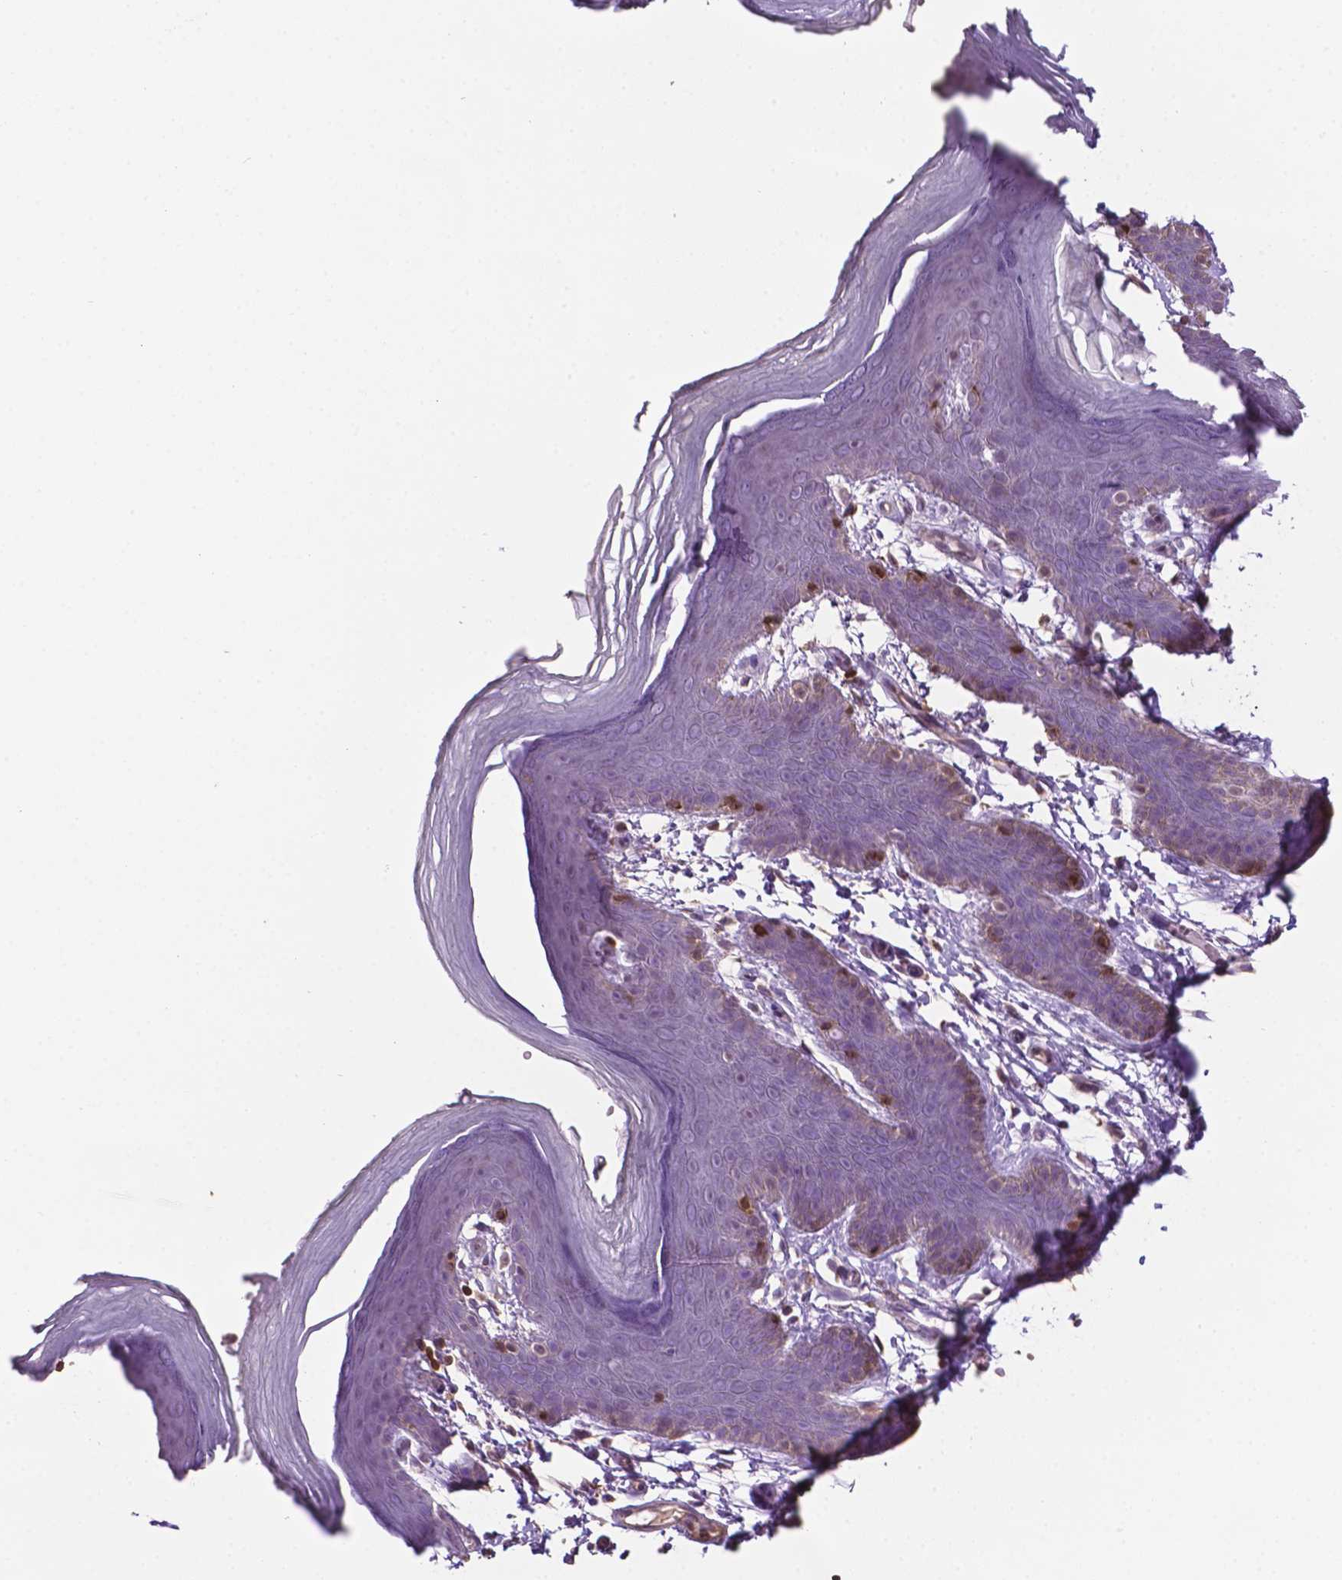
{"staining": {"intensity": "negative", "quantity": "none", "location": "none"}, "tissue": "skin", "cell_type": "Epidermal cells", "image_type": "normal", "snomed": [{"axis": "morphology", "description": "Normal tissue, NOS"}, {"axis": "topography", "description": "Anal"}], "caption": "An immunohistochemistry (IHC) image of unremarkable skin is shown. There is no staining in epidermal cells of skin.", "gene": "TBC1D10C", "patient": {"sex": "male", "age": 53}}